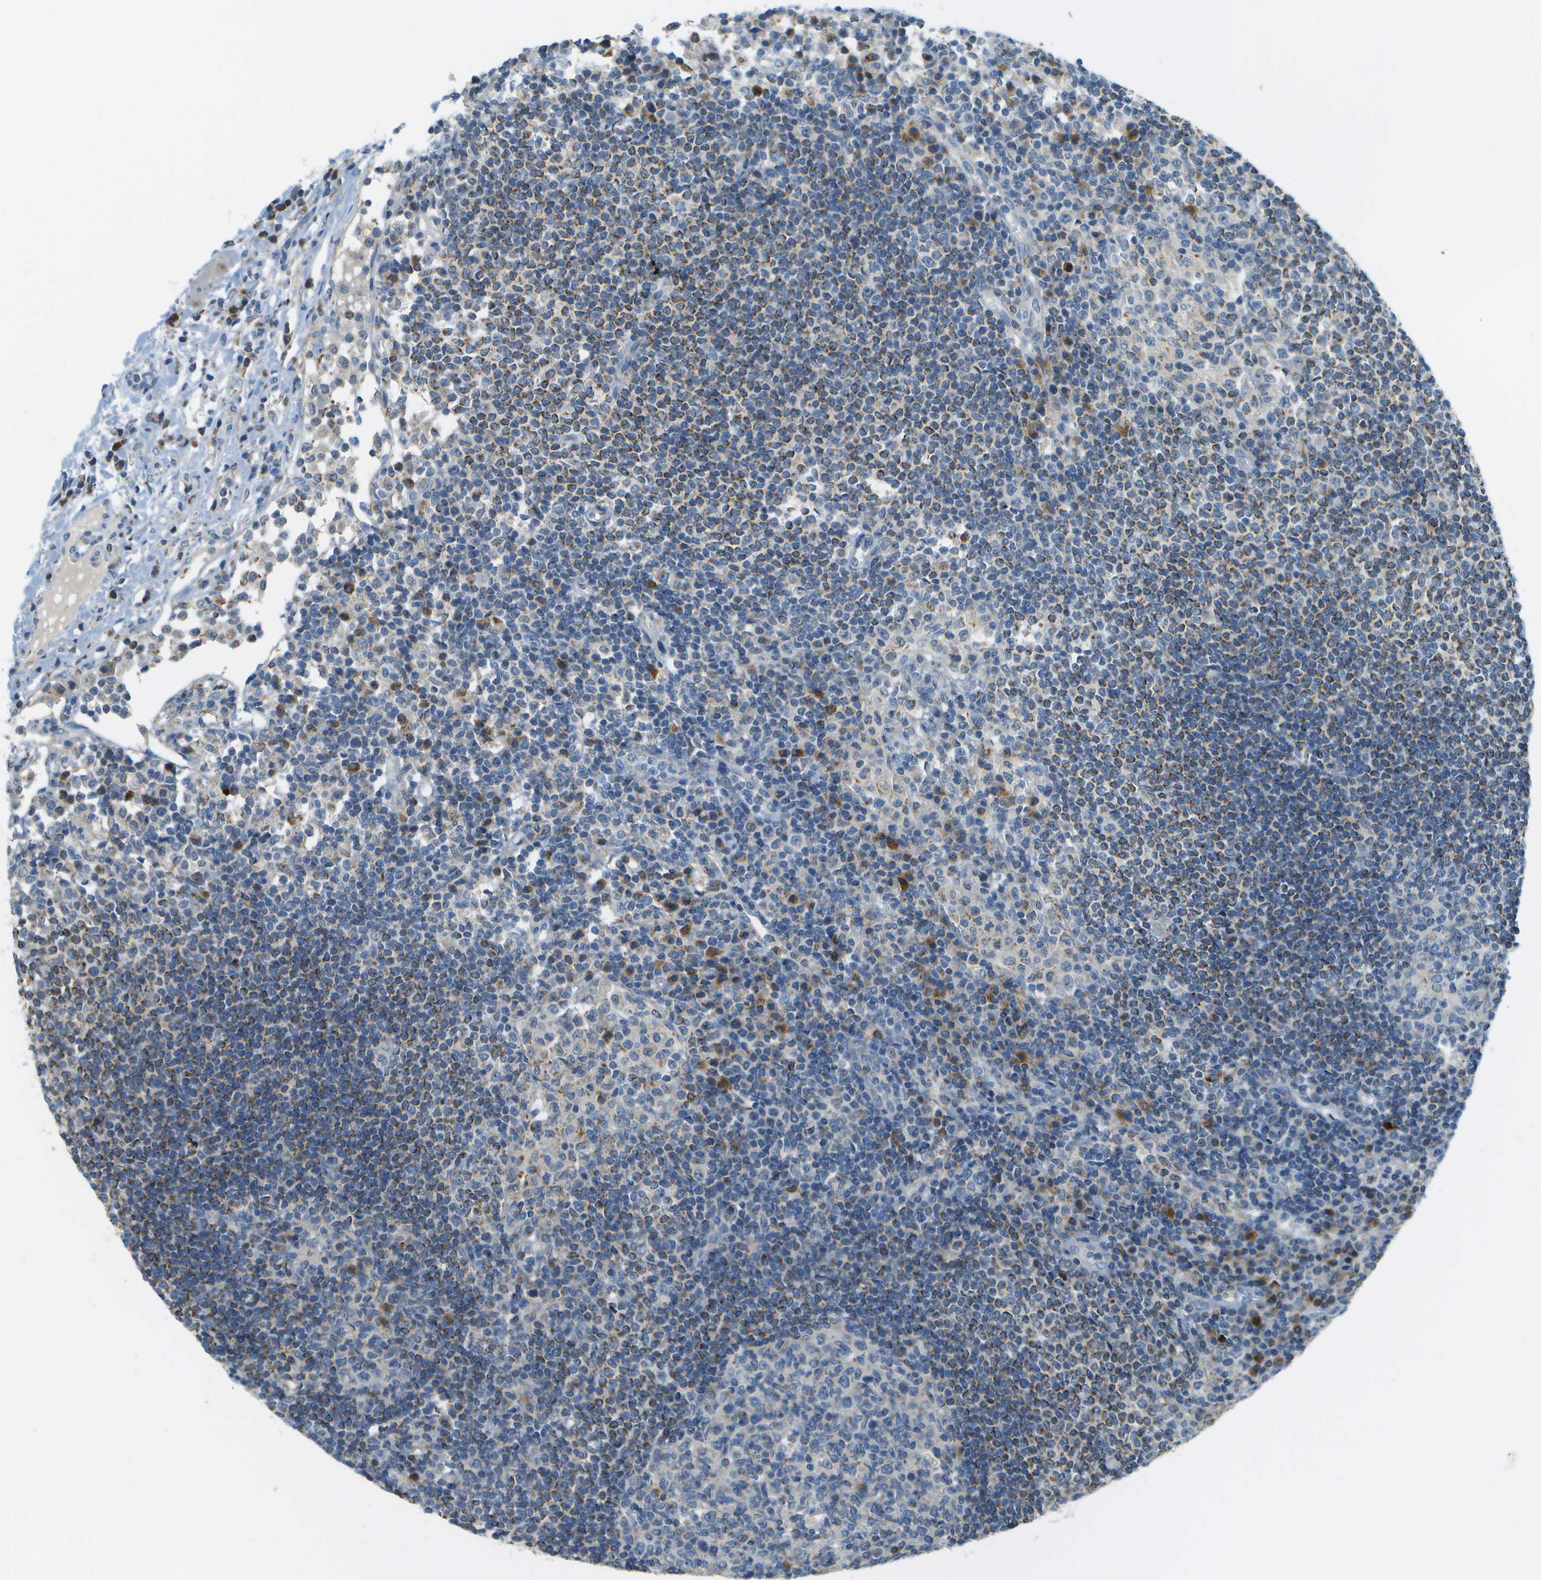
{"staining": {"intensity": "weak", "quantity": "<25%", "location": "cytoplasmic/membranous"}, "tissue": "lymph node", "cell_type": "Germinal center cells", "image_type": "normal", "snomed": [{"axis": "morphology", "description": "Normal tissue, NOS"}, {"axis": "topography", "description": "Lymph node"}], "caption": "The photomicrograph exhibits no significant expression in germinal center cells of lymph node.", "gene": "PTGIS", "patient": {"sex": "female", "age": 53}}